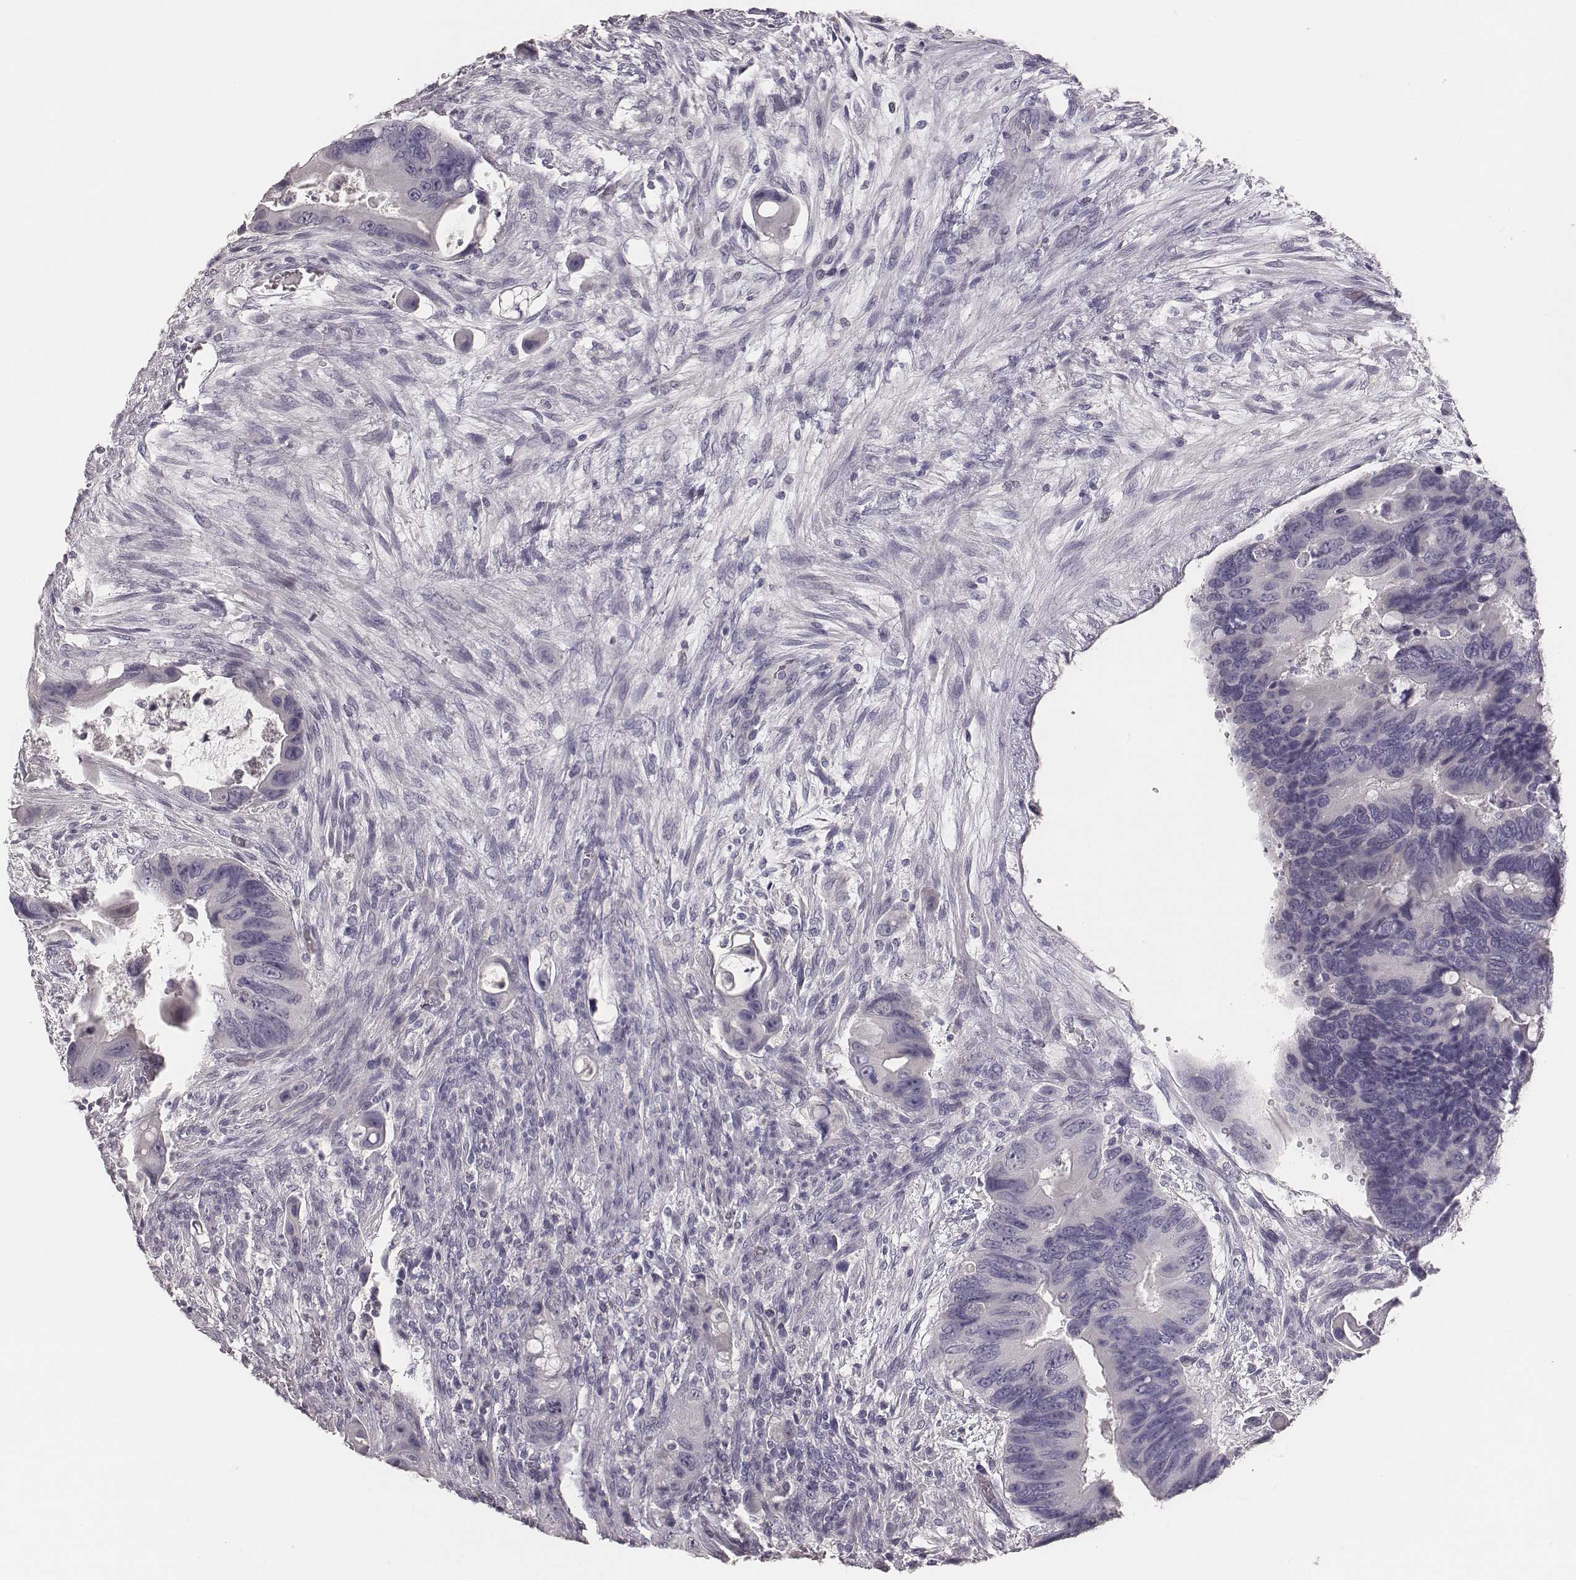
{"staining": {"intensity": "negative", "quantity": "none", "location": "none"}, "tissue": "colorectal cancer", "cell_type": "Tumor cells", "image_type": "cancer", "snomed": [{"axis": "morphology", "description": "Adenocarcinoma, NOS"}, {"axis": "topography", "description": "Rectum"}], "caption": "The immunohistochemistry photomicrograph has no significant expression in tumor cells of colorectal cancer (adenocarcinoma) tissue.", "gene": "MYH6", "patient": {"sex": "male", "age": 63}}